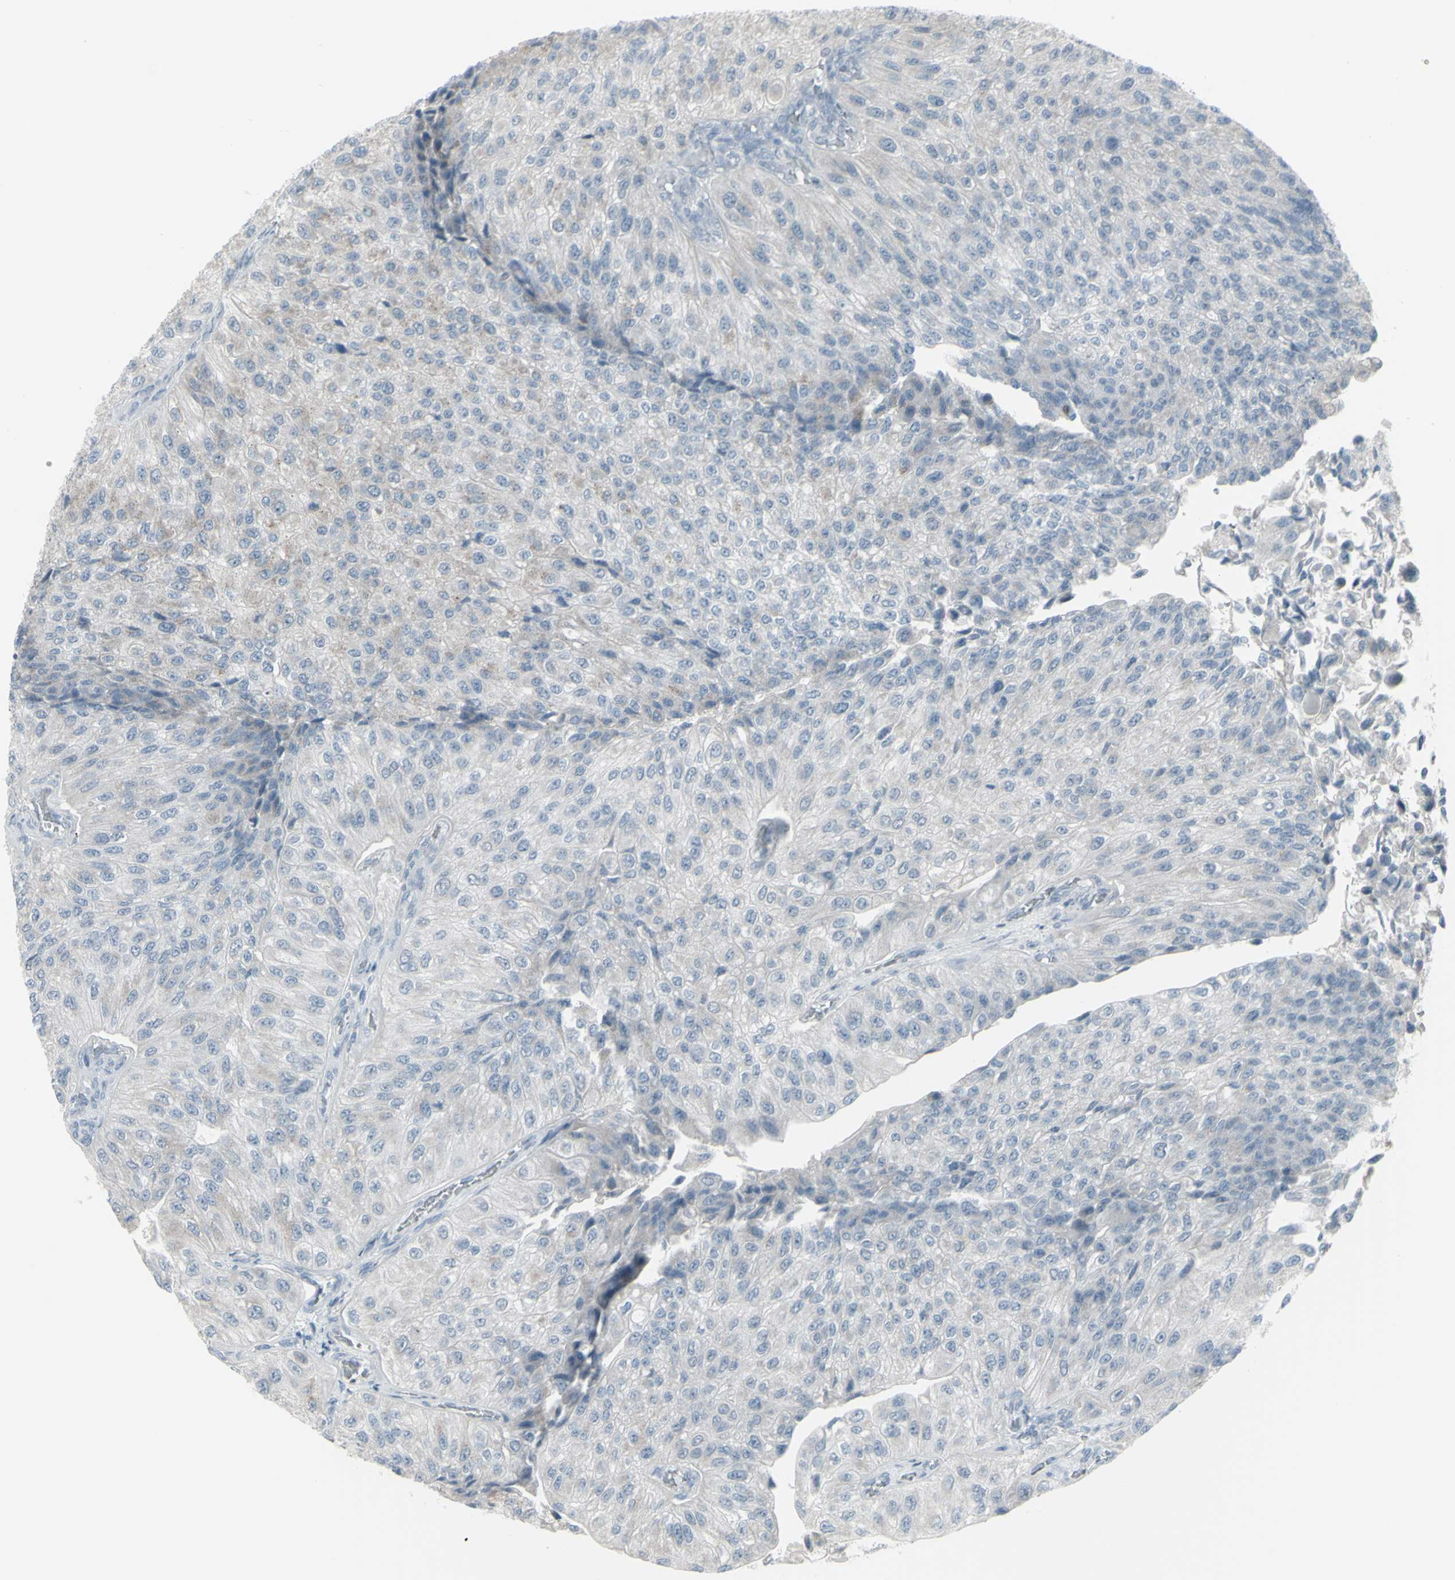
{"staining": {"intensity": "negative", "quantity": "none", "location": "none"}, "tissue": "urothelial cancer", "cell_type": "Tumor cells", "image_type": "cancer", "snomed": [{"axis": "morphology", "description": "Urothelial carcinoma, High grade"}, {"axis": "topography", "description": "Kidney"}, {"axis": "topography", "description": "Urinary bladder"}], "caption": "A high-resolution photomicrograph shows immunohistochemistry (IHC) staining of urothelial cancer, which exhibits no significant expression in tumor cells.", "gene": "RAB3A", "patient": {"sex": "male", "age": 77}}